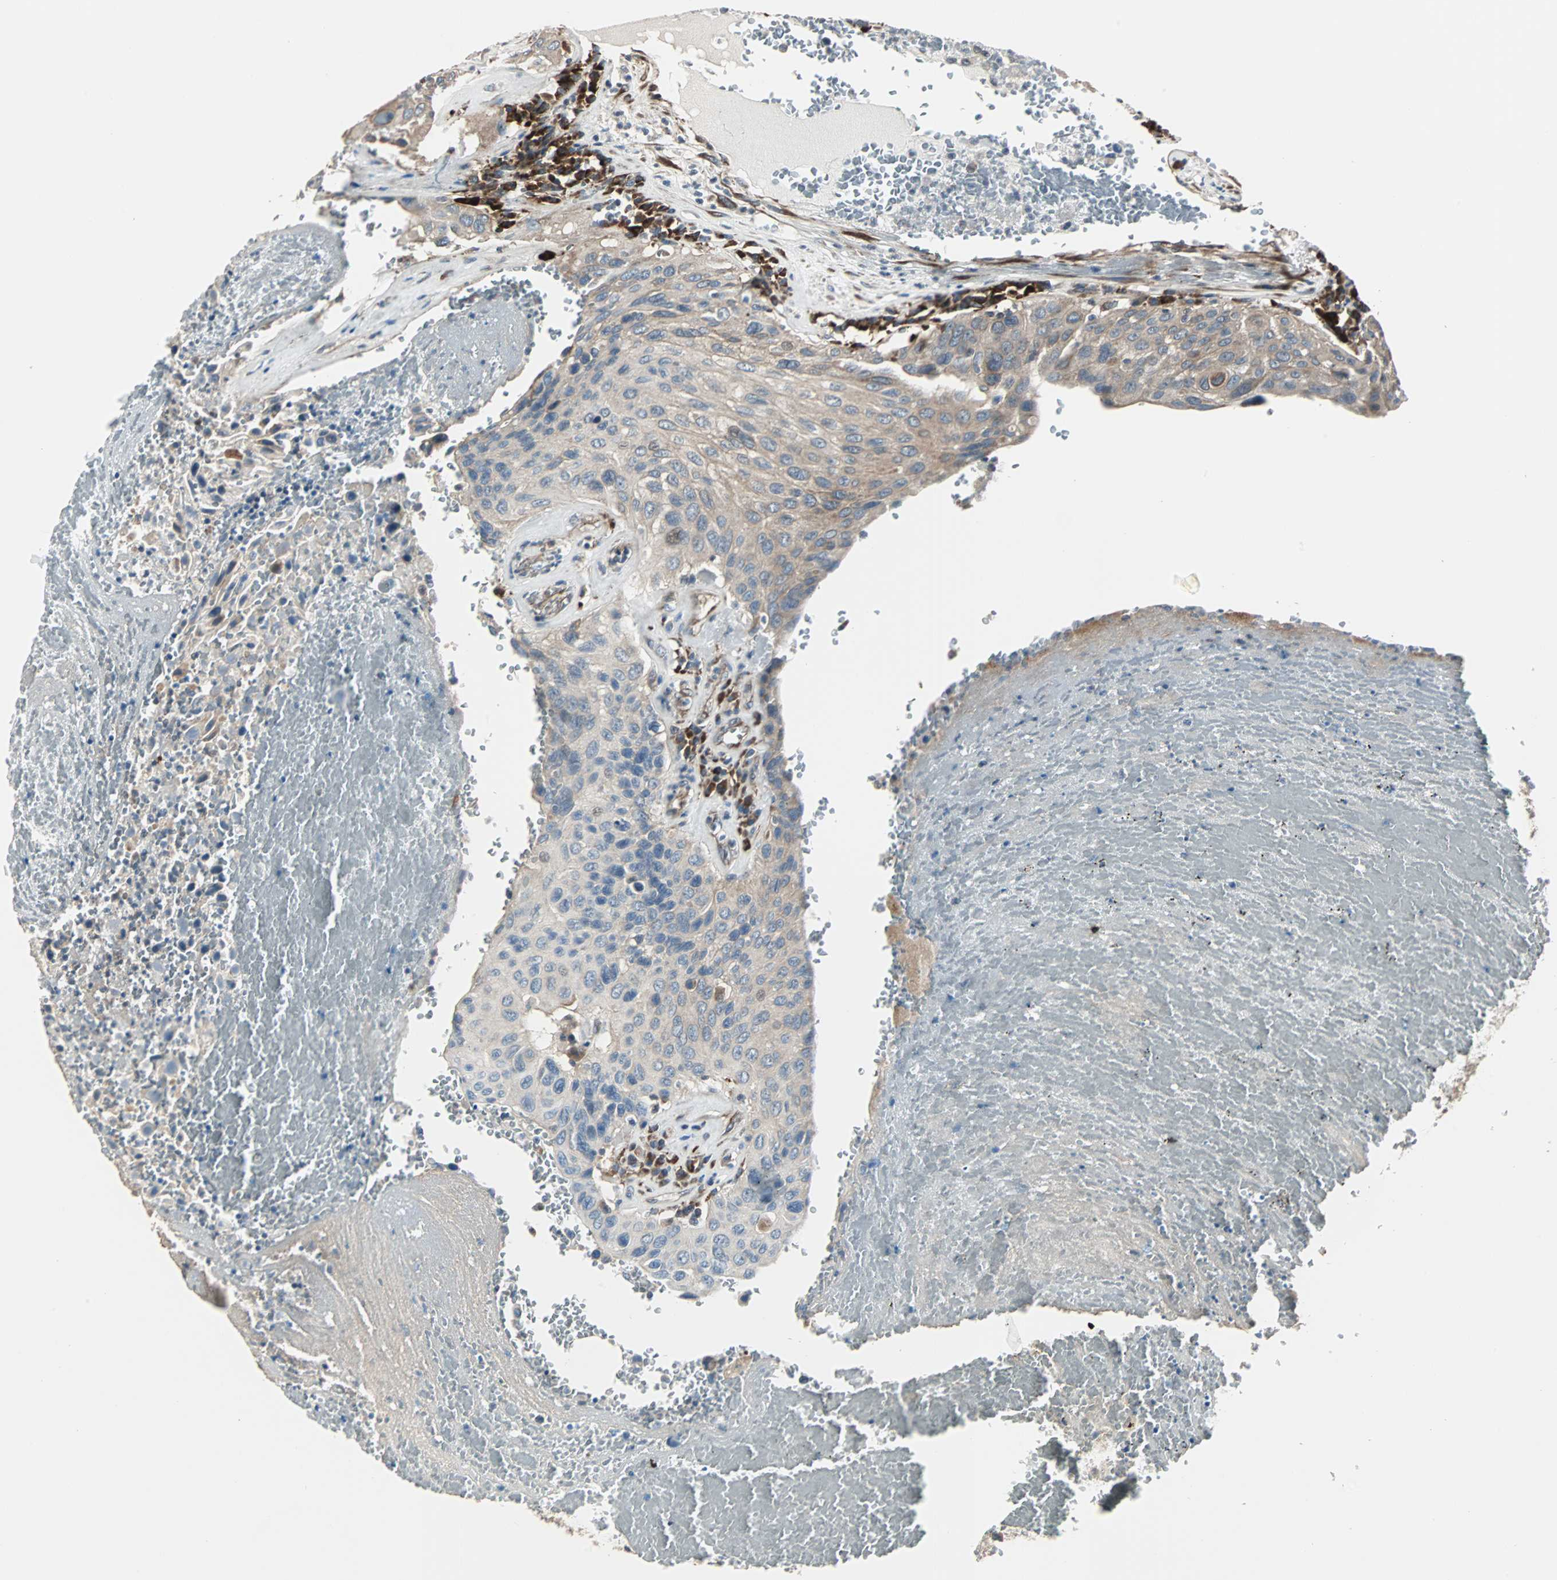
{"staining": {"intensity": "weak", "quantity": ">75%", "location": "cytoplasmic/membranous"}, "tissue": "urothelial cancer", "cell_type": "Tumor cells", "image_type": "cancer", "snomed": [{"axis": "morphology", "description": "Urothelial carcinoma, High grade"}, {"axis": "topography", "description": "Urinary bladder"}], "caption": "Immunohistochemistry (DAB) staining of high-grade urothelial carcinoma shows weak cytoplasmic/membranous protein staining in about >75% of tumor cells.", "gene": "CHP1", "patient": {"sex": "male", "age": 66}}